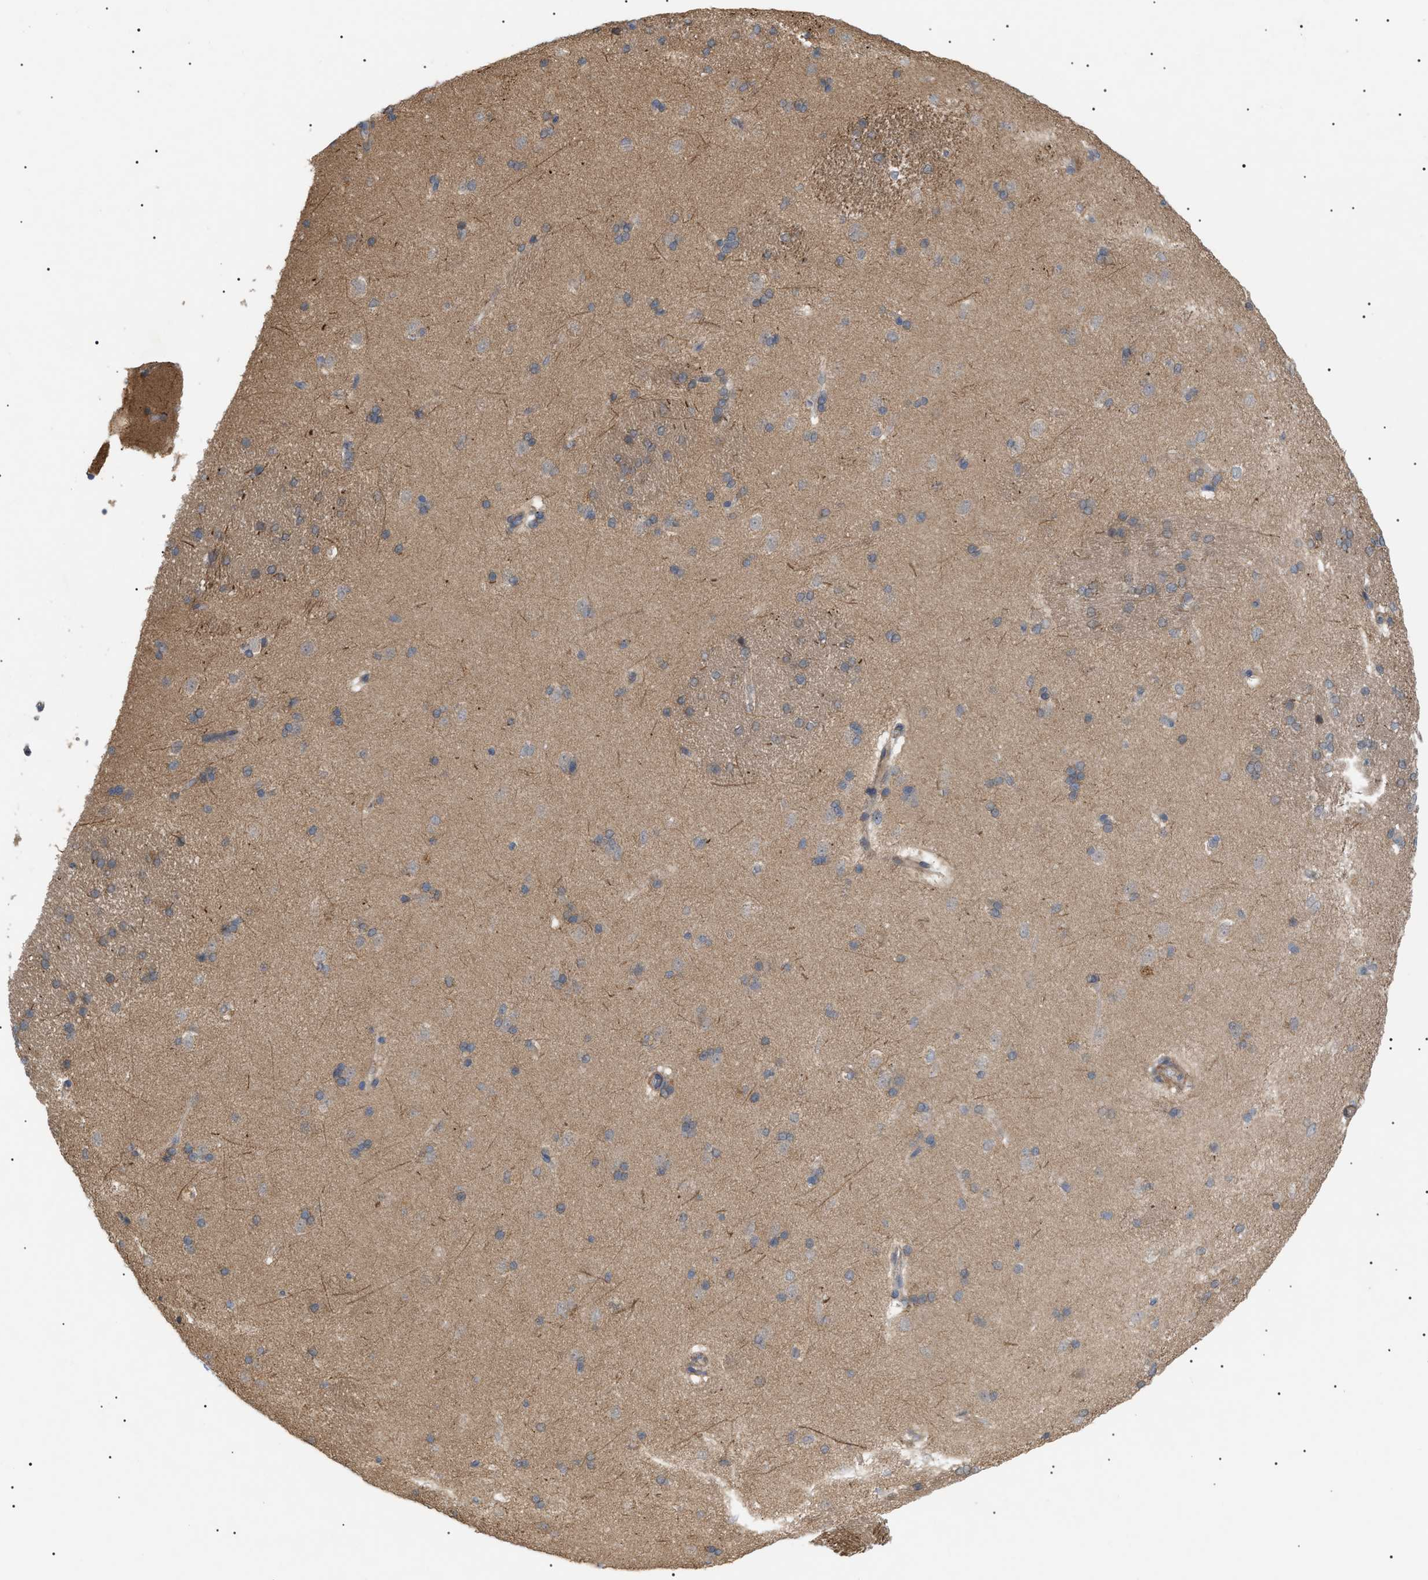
{"staining": {"intensity": "weak", "quantity": "<25%", "location": "cytoplasmic/membranous"}, "tissue": "caudate", "cell_type": "Glial cells", "image_type": "normal", "snomed": [{"axis": "morphology", "description": "Normal tissue, NOS"}, {"axis": "topography", "description": "Lateral ventricle wall"}], "caption": "Glial cells are negative for brown protein staining in normal caudate. (DAB (3,3'-diaminobenzidine) immunohistochemistry, high magnification).", "gene": "IRS2", "patient": {"sex": "female", "age": 19}}